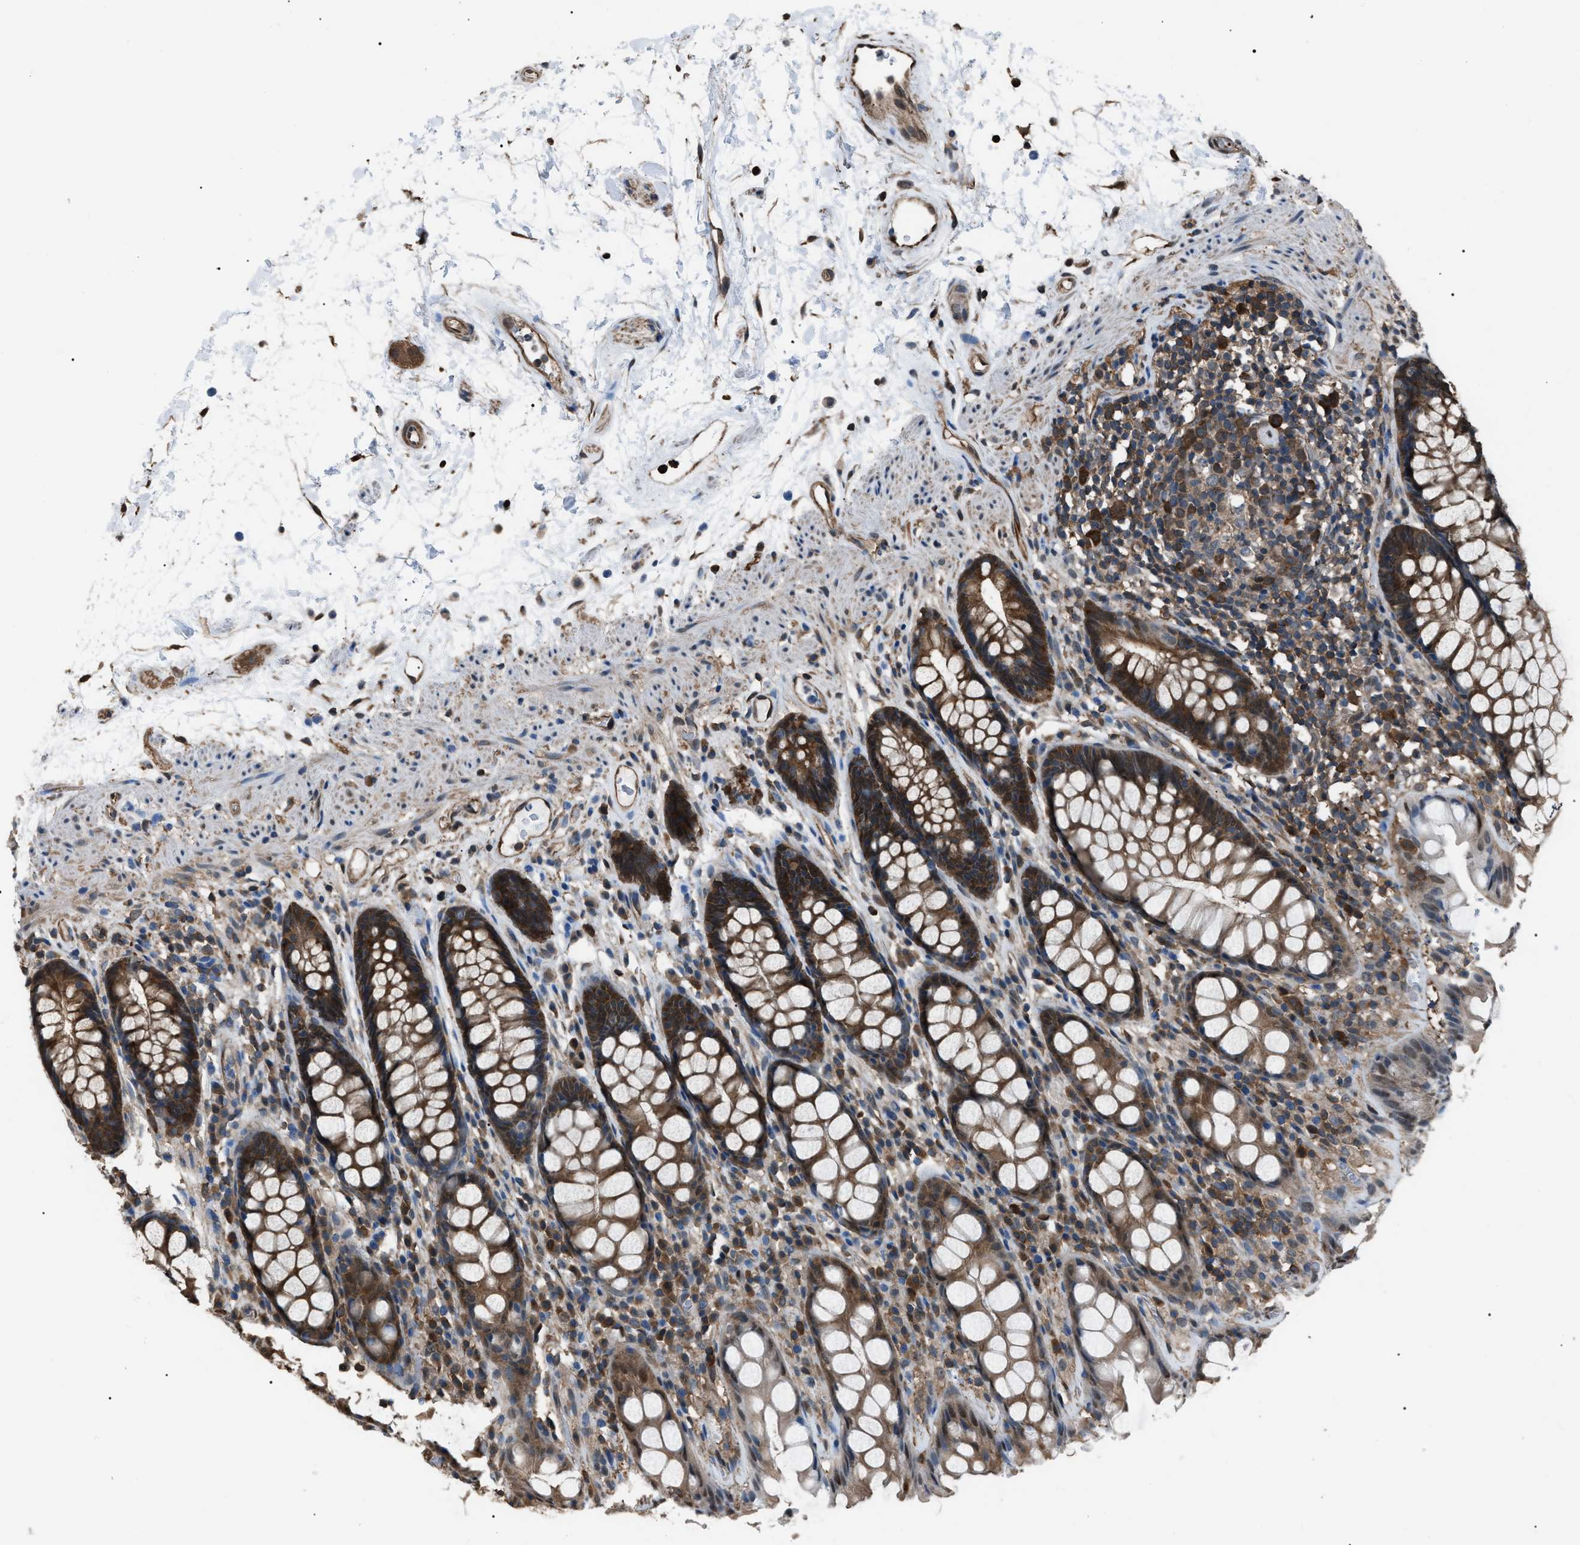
{"staining": {"intensity": "strong", "quantity": ">75%", "location": "cytoplasmic/membranous,nuclear"}, "tissue": "rectum", "cell_type": "Glandular cells", "image_type": "normal", "snomed": [{"axis": "morphology", "description": "Normal tissue, NOS"}, {"axis": "topography", "description": "Rectum"}], "caption": "Immunohistochemistry image of benign rectum: human rectum stained using immunohistochemistry reveals high levels of strong protein expression localized specifically in the cytoplasmic/membranous,nuclear of glandular cells, appearing as a cytoplasmic/membranous,nuclear brown color.", "gene": "PDCD5", "patient": {"sex": "male", "age": 64}}